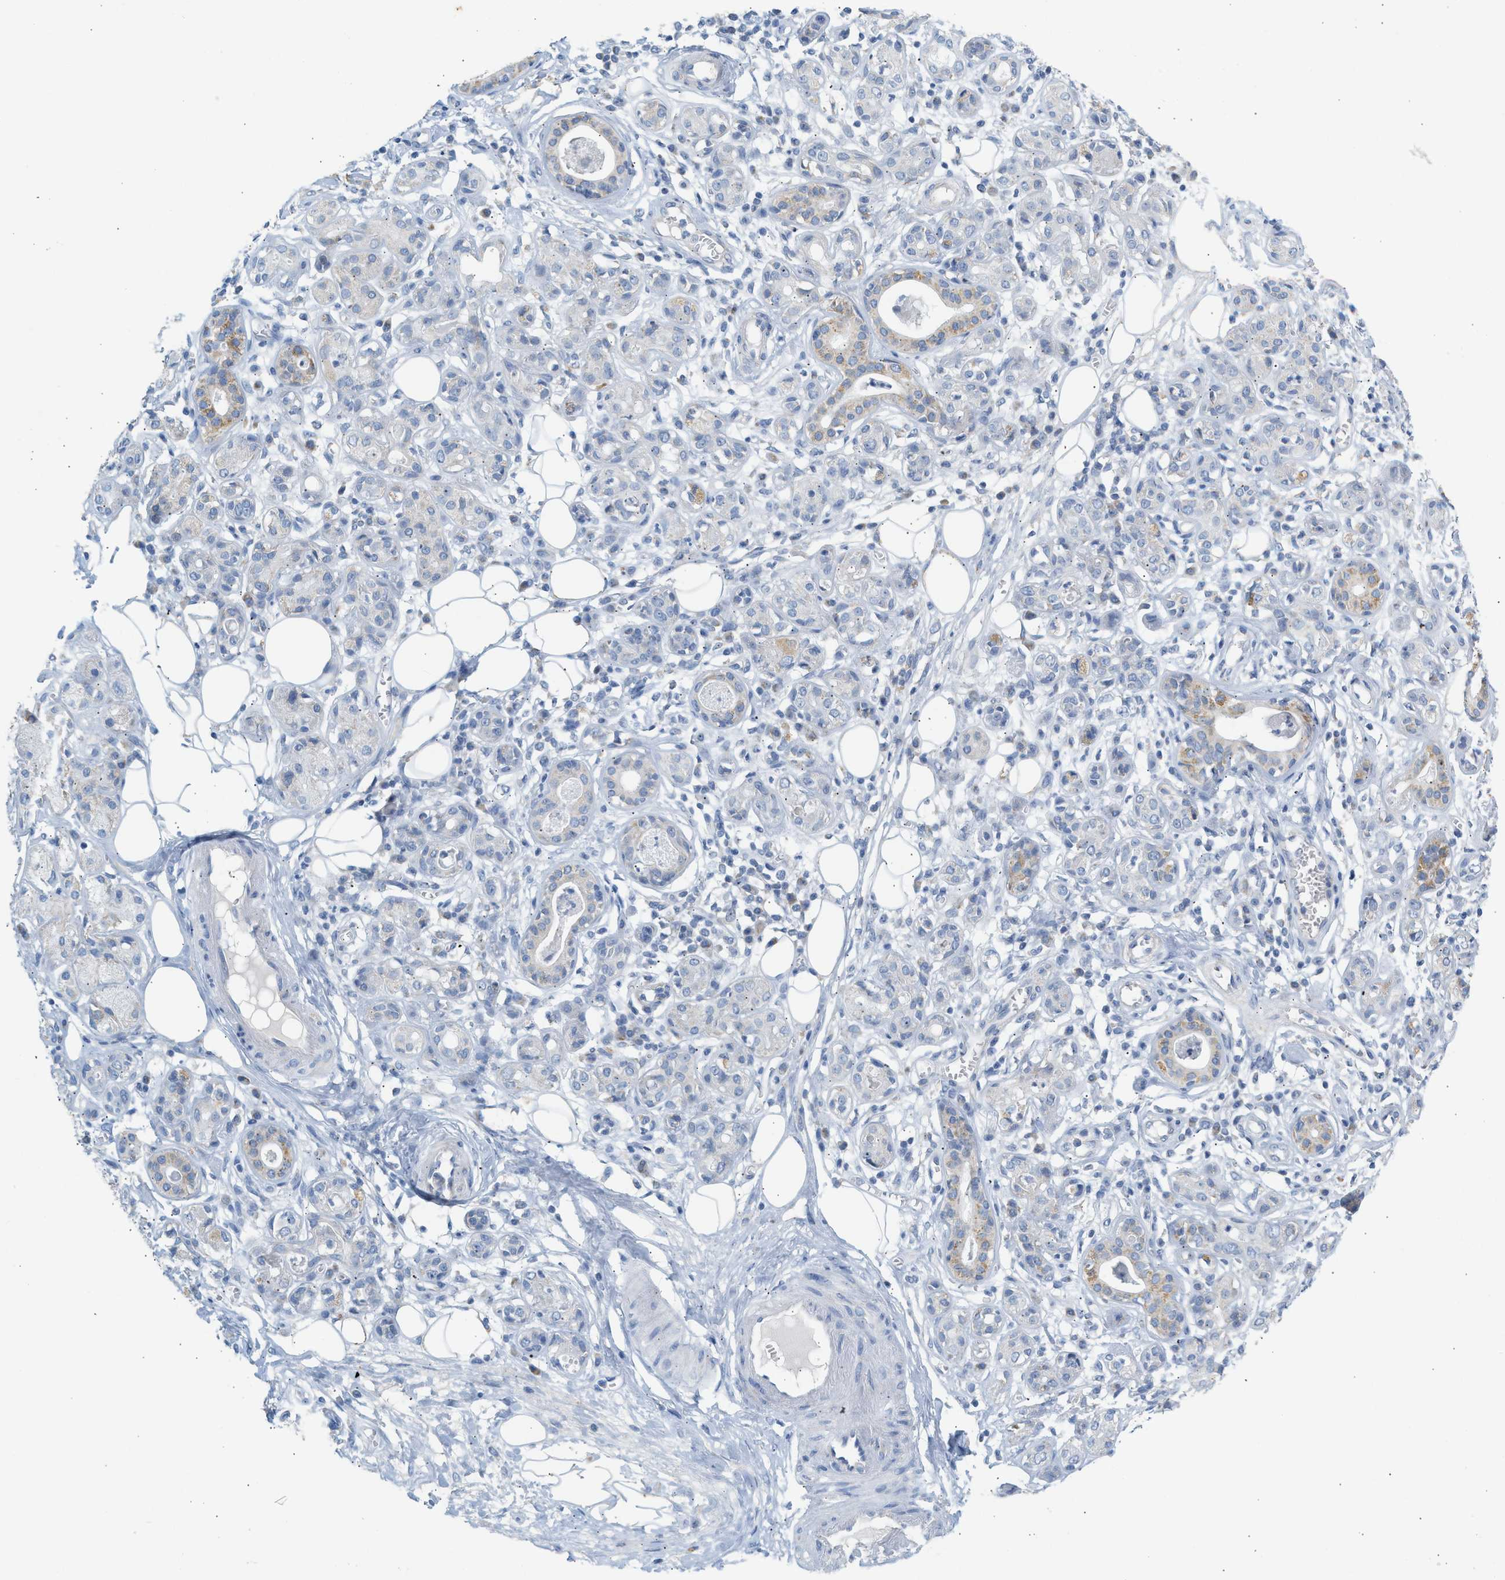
{"staining": {"intensity": "negative", "quantity": "none", "location": "none"}, "tissue": "adipose tissue", "cell_type": "Adipocytes", "image_type": "normal", "snomed": [{"axis": "morphology", "description": "Normal tissue, NOS"}, {"axis": "morphology", "description": "Inflammation, NOS"}, {"axis": "topography", "description": "Salivary gland"}, {"axis": "topography", "description": "Peripheral nerve tissue"}], "caption": "Immunohistochemistry (IHC) photomicrograph of unremarkable adipose tissue stained for a protein (brown), which demonstrates no staining in adipocytes.", "gene": "NDUFS8", "patient": {"sex": "female", "age": 75}}